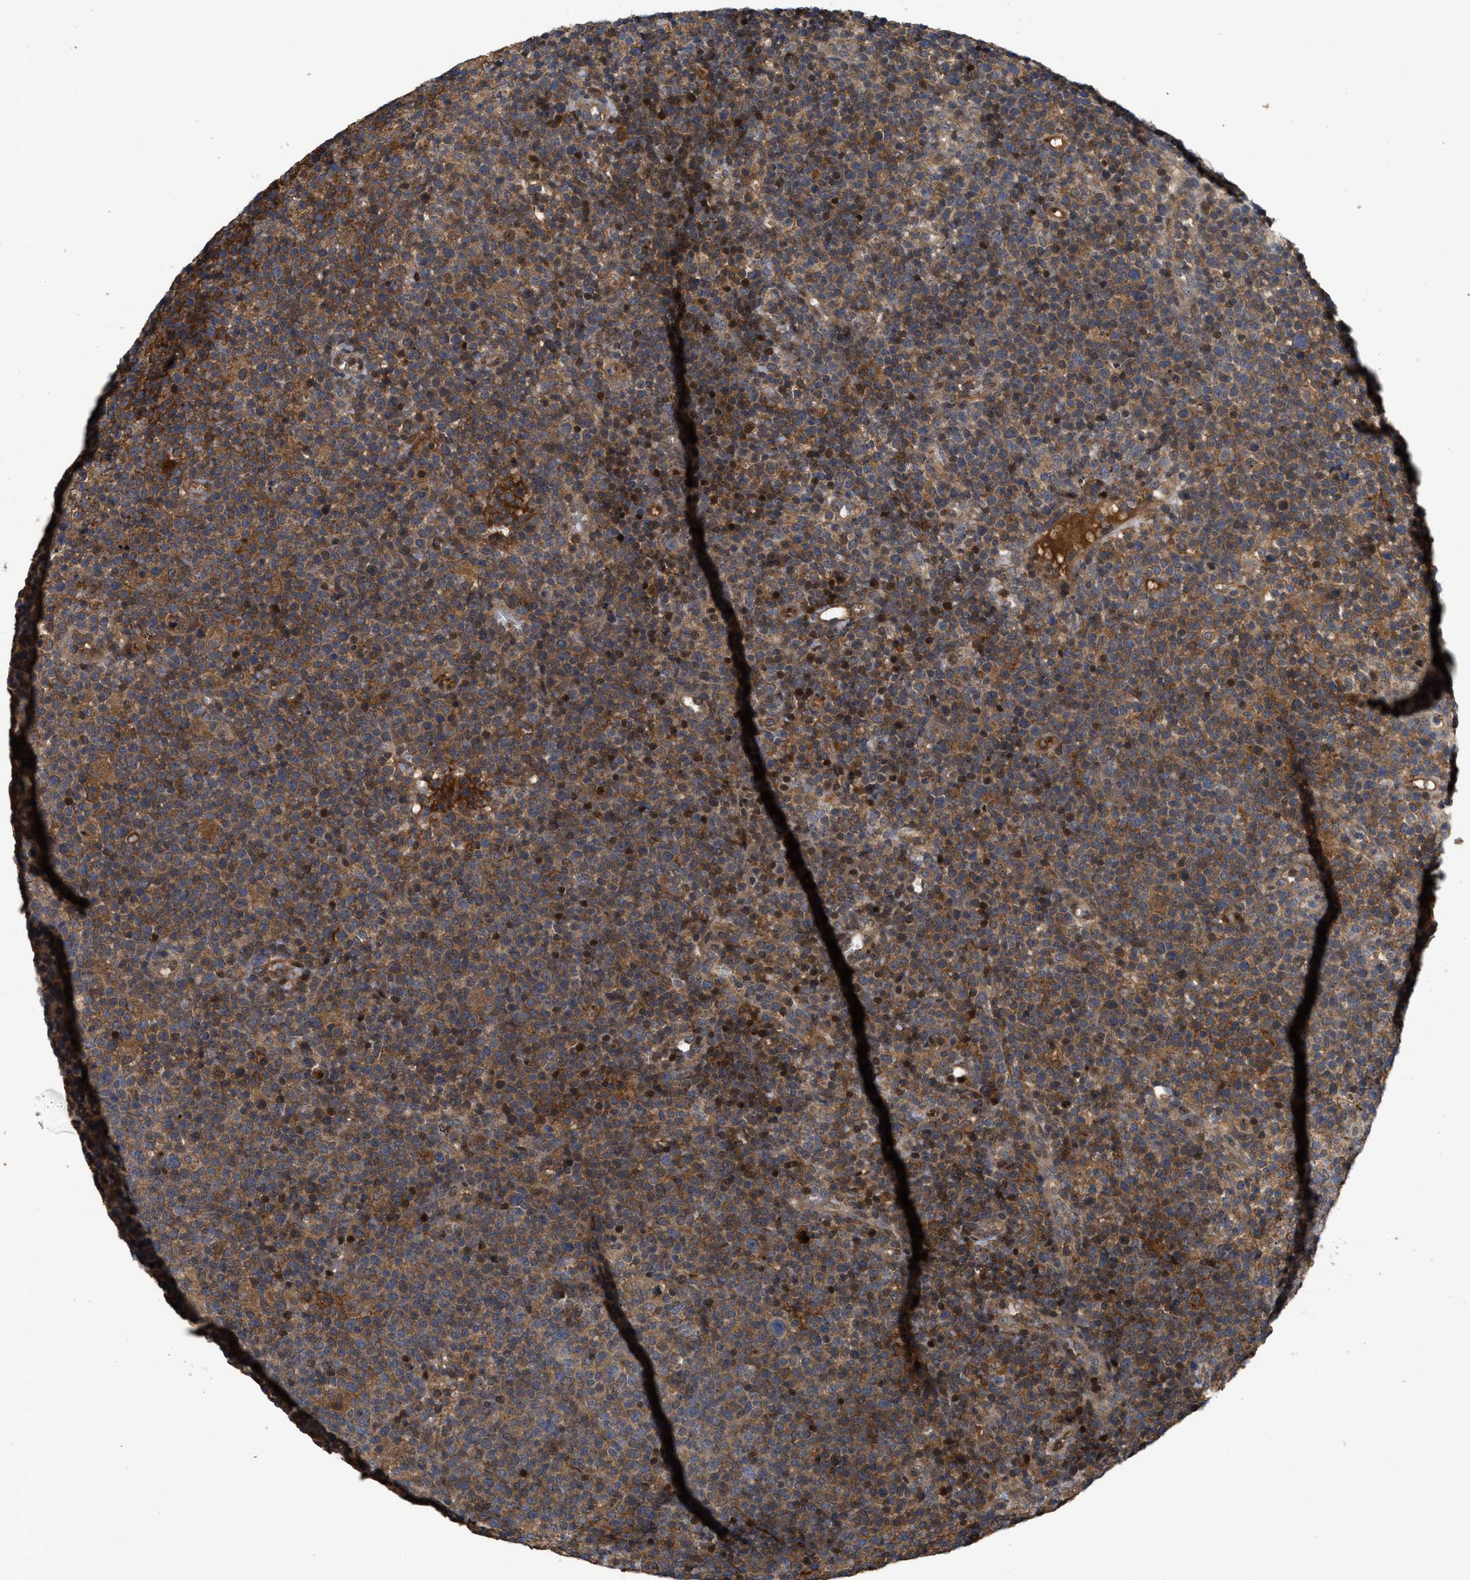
{"staining": {"intensity": "moderate", "quantity": ">75%", "location": "cytoplasmic/membranous"}, "tissue": "lymphoma", "cell_type": "Tumor cells", "image_type": "cancer", "snomed": [{"axis": "morphology", "description": "Malignant lymphoma, non-Hodgkin's type, High grade"}, {"axis": "topography", "description": "Lymph node"}], "caption": "Human lymphoma stained with a brown dye displays moderate cytoplasmic/membranous positive positivity in about >75% of tumor cells.", "gene": "CBR3", "patient": {"sex": "male", "age": 61}}